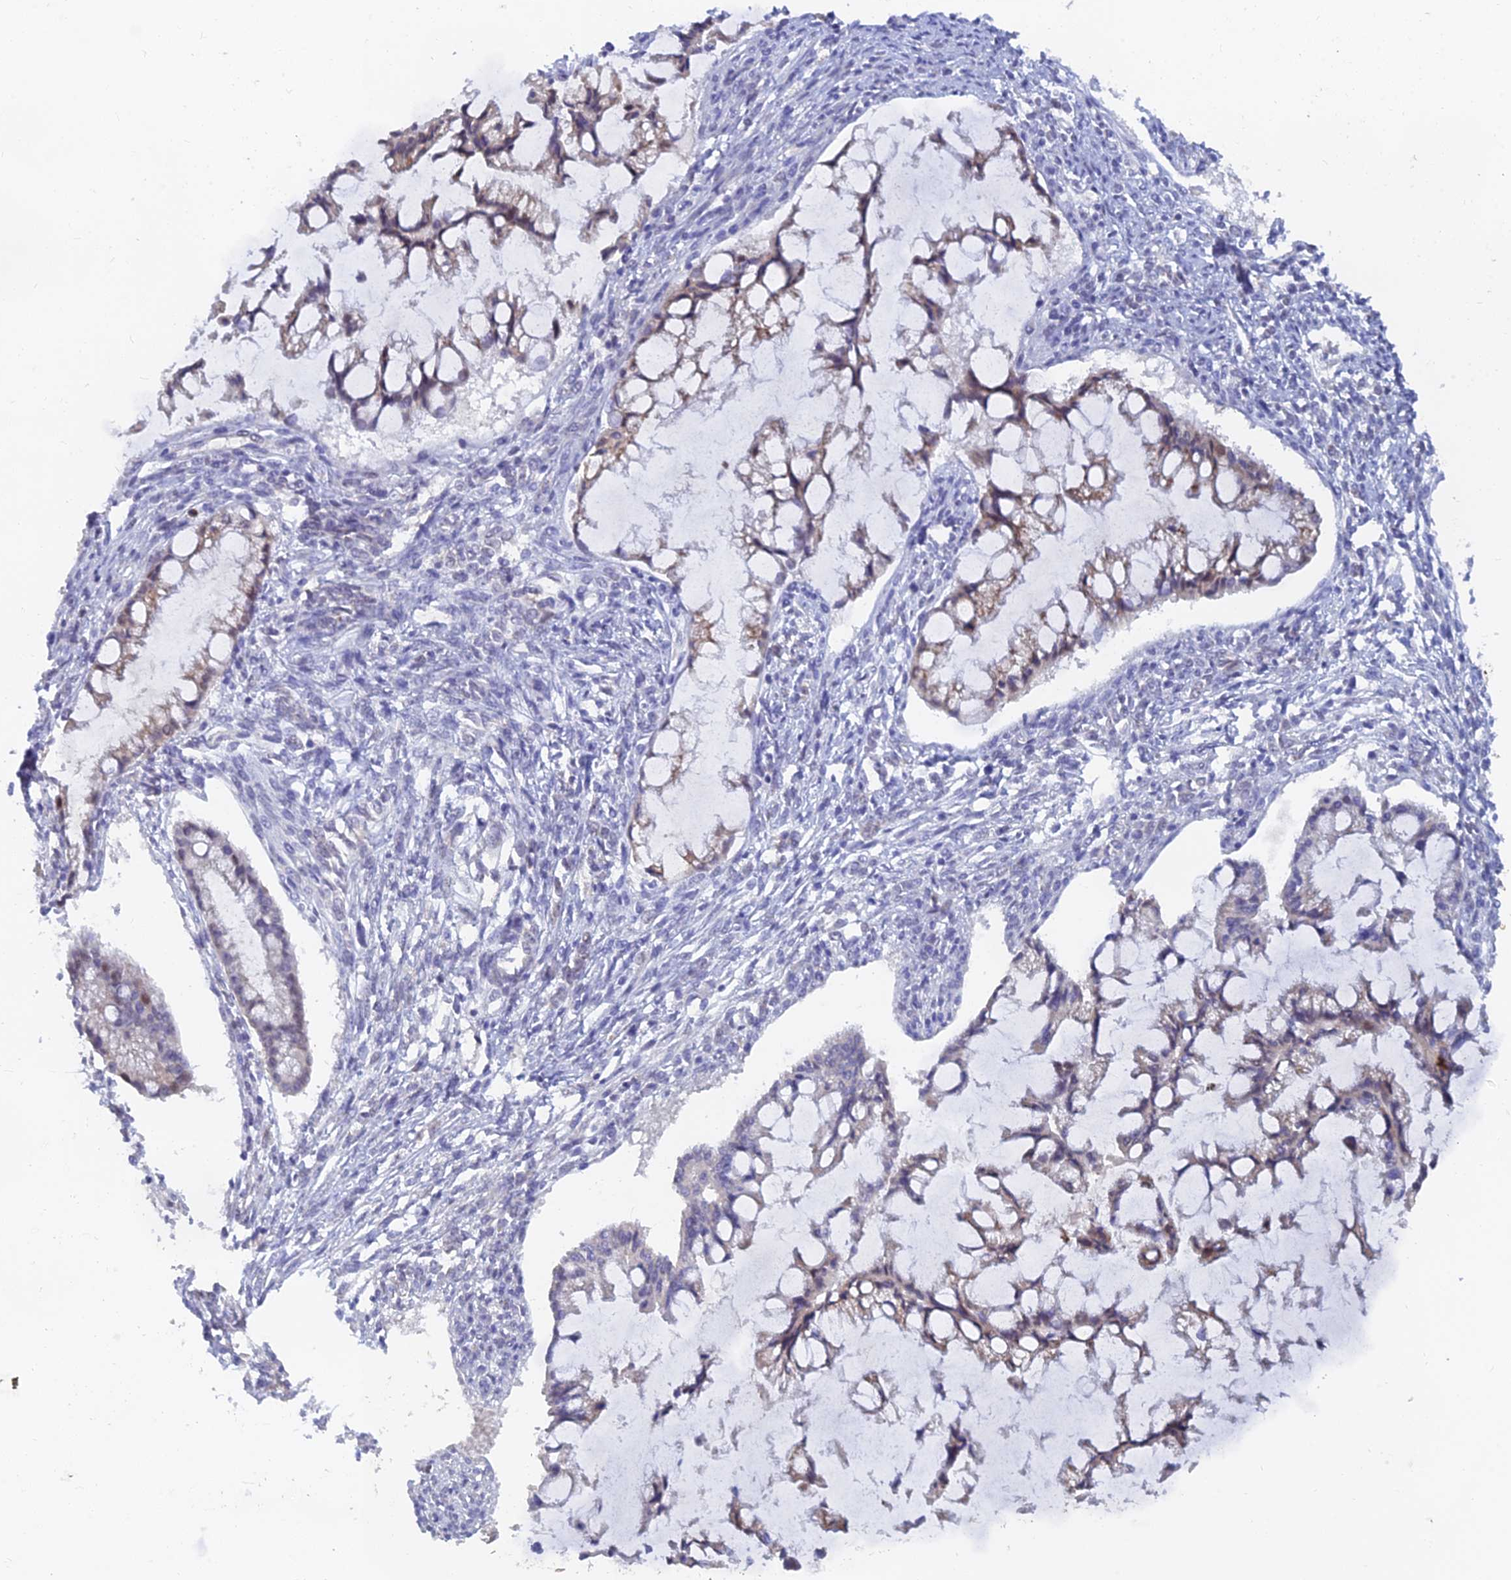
{"staining": {"intensity": "weak", "quantity": "25%-75%", "location": "cytoplasmic/membranous"}, "tissue": "ovarian cancer", "cell_type": "Tumor cells", "image_type": "cancer", "snomed": [{"axis": "morphology", "description": "Cystadenocarcinoma, mucinous, NOS"}, {"axis": "topography", "description": "Ovary"}], "caption": "This micrograph displays ovarian cancer stained with IHC to label a protein in brown. The cytoplasmic/membranous of tumor cells show weak positivity for the protein. Nuclei are counter-stained blue.", "gene": "LRIF1", "patient": {"sex": "female", "age": 73}}